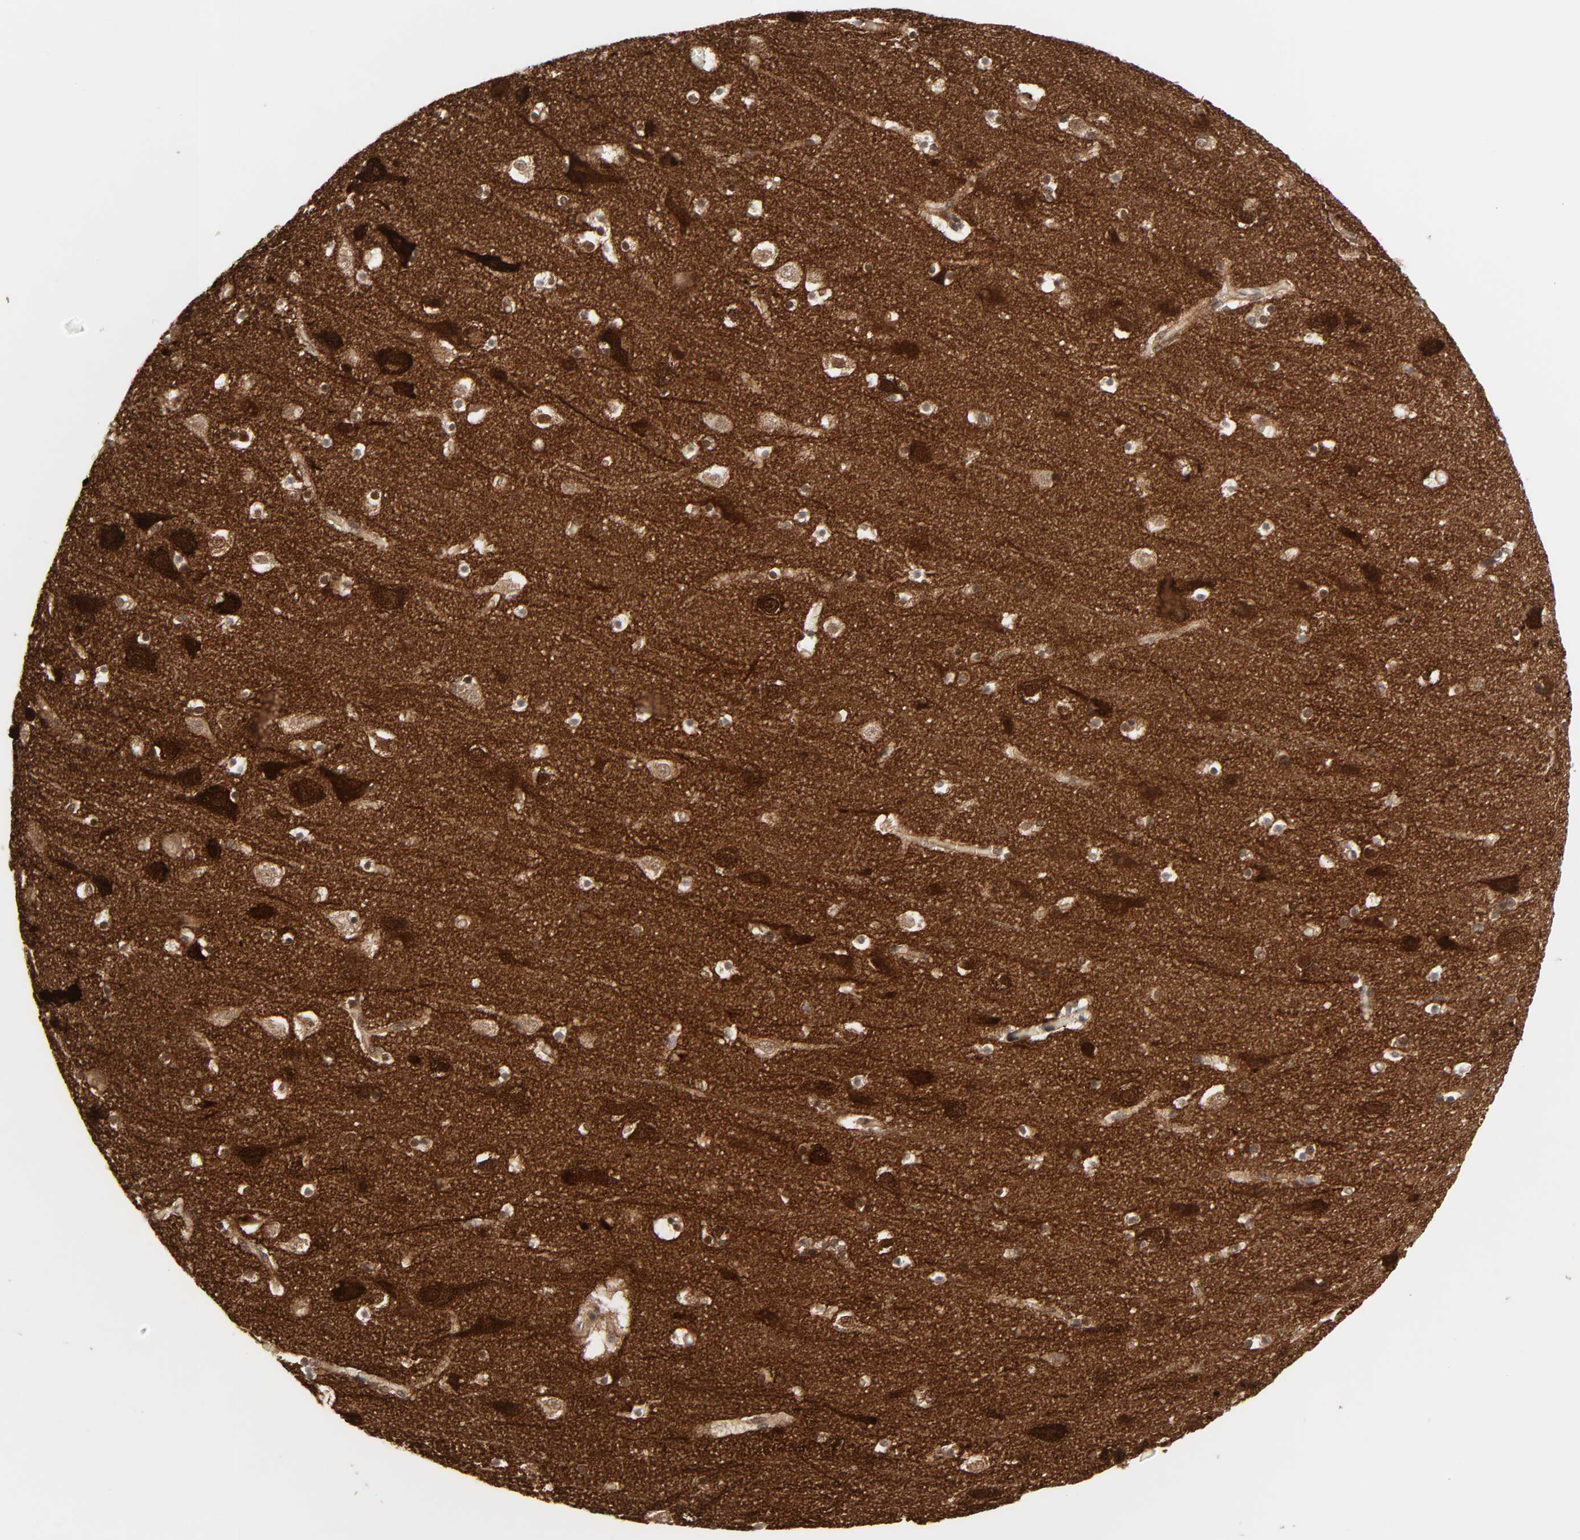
{"staining": {"intensity": "moderate", "quantity": ">75%", "location": "cytoplasmic/membranous"}, "tissue": "cerebral cortex", "cell_type": "Endothelial cells", "image_type": "normal", "snomed": [{"axis": "morphology", "description": "Normal tissue, NOS"}, {"axis": "topography", "description": "Cerebral cortex"}], "caption": "DAB (3,3'-diaminobenzidine) immunohistochemical staining of normal human cerebral cortex displays moderate cytoplasmic/membranous protein staining in about >75% of endothelial cells.", "gene": "GSK3A", "patient": {"sex": "male", "age": 45}}